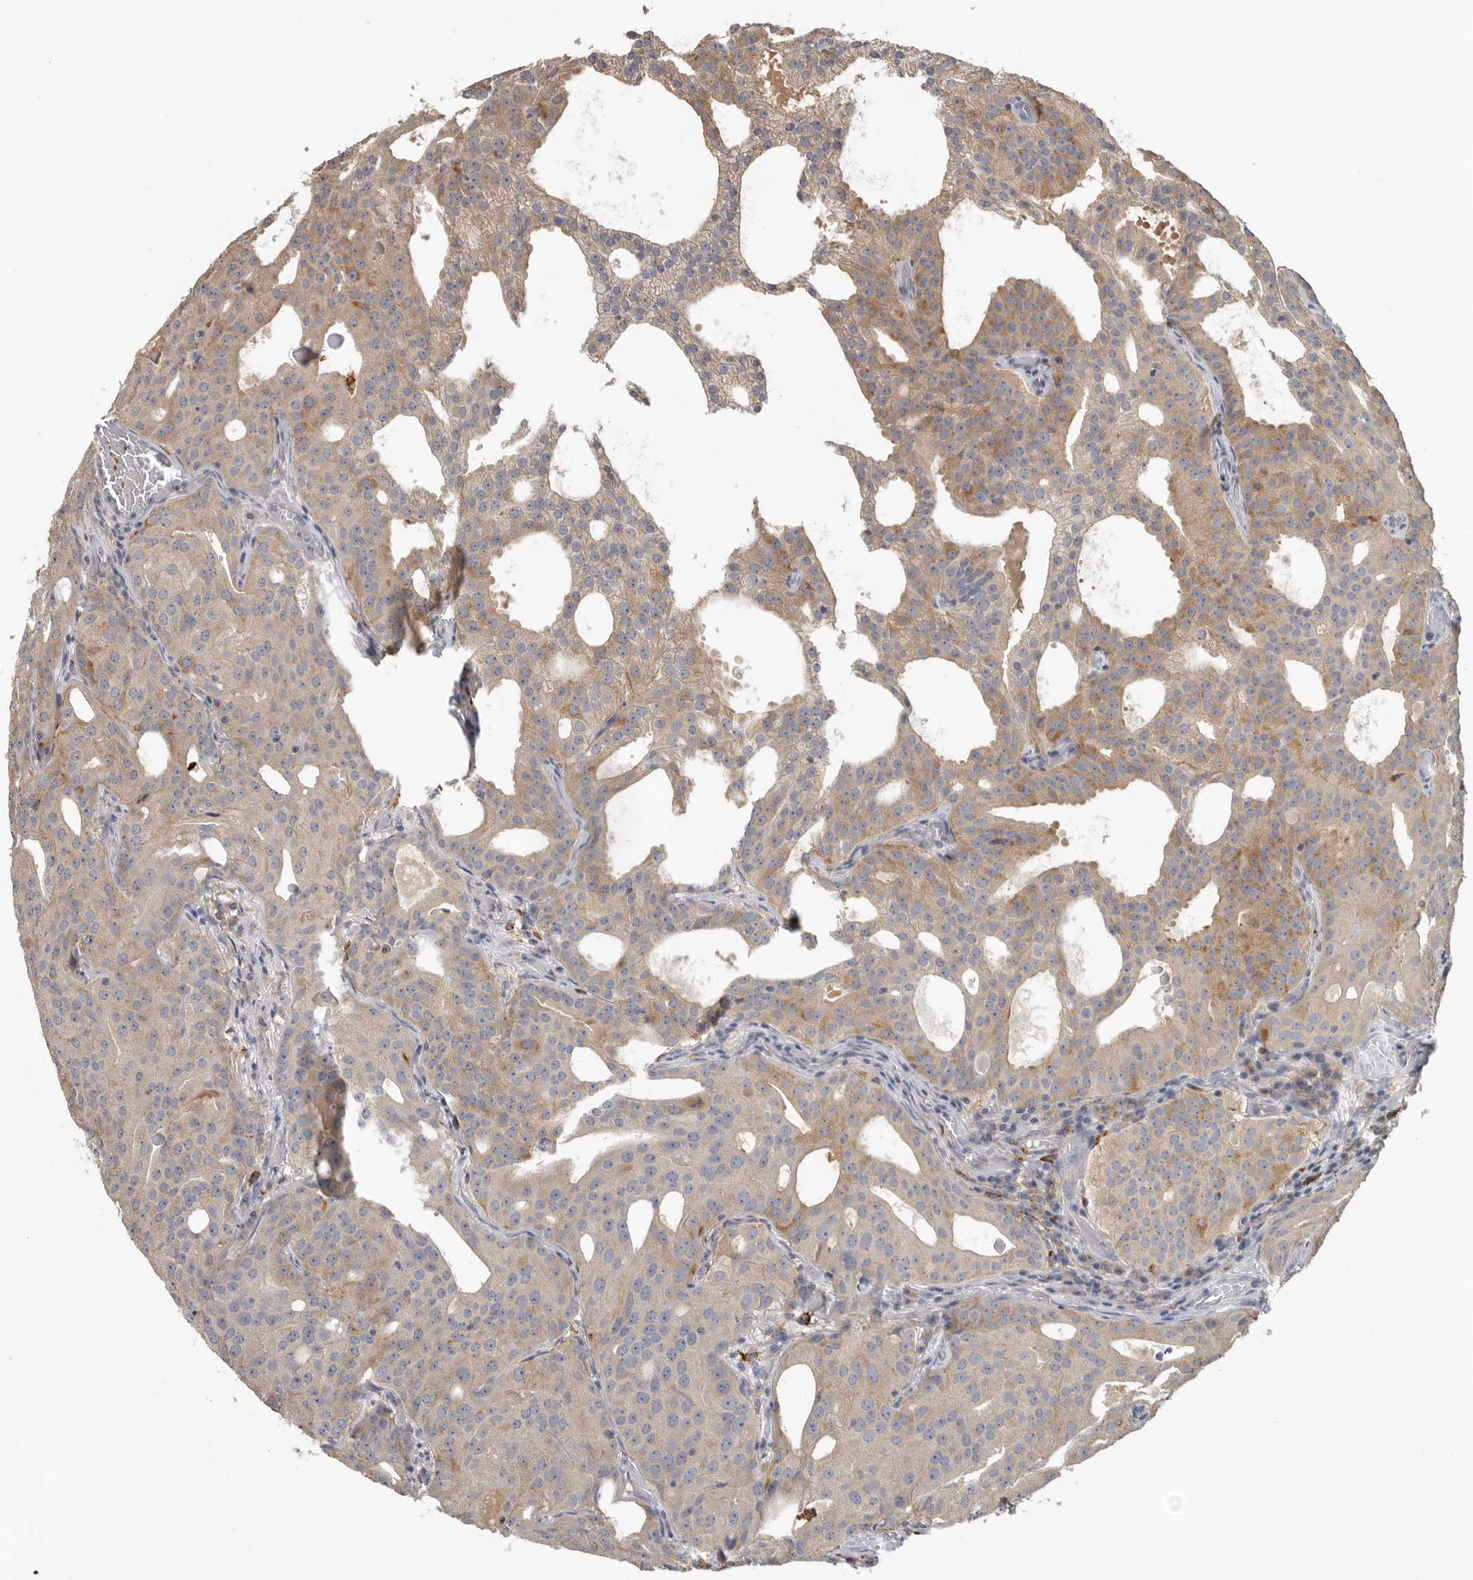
{"staining": {"intensity": "moderate", "quantity": ">75%", "location": "cytoplasmic/membranous"}, "tissue": "prostate cancer", "cell_type": "Tumor cells", "image_type": "cancer", "snomed": [{"axis": "morphology", "description": "Adenocarcinoma, Medium grade"}, {"axis": "topography", "description": "Prostate"}], "caption": "Immunohistochemistry (DAB) staining of human adenocarcinoma (medium-grade) (prostate) demonstrates moderate cytoplasmic/membranous protein staining in about >75% of tumor cells. (DAB (3,3'-diaminobenzidine) IHC with brightfield microscopy, high magnification).", "gene": "TFRC", "patient": {"sex": "male", "age": 88}}